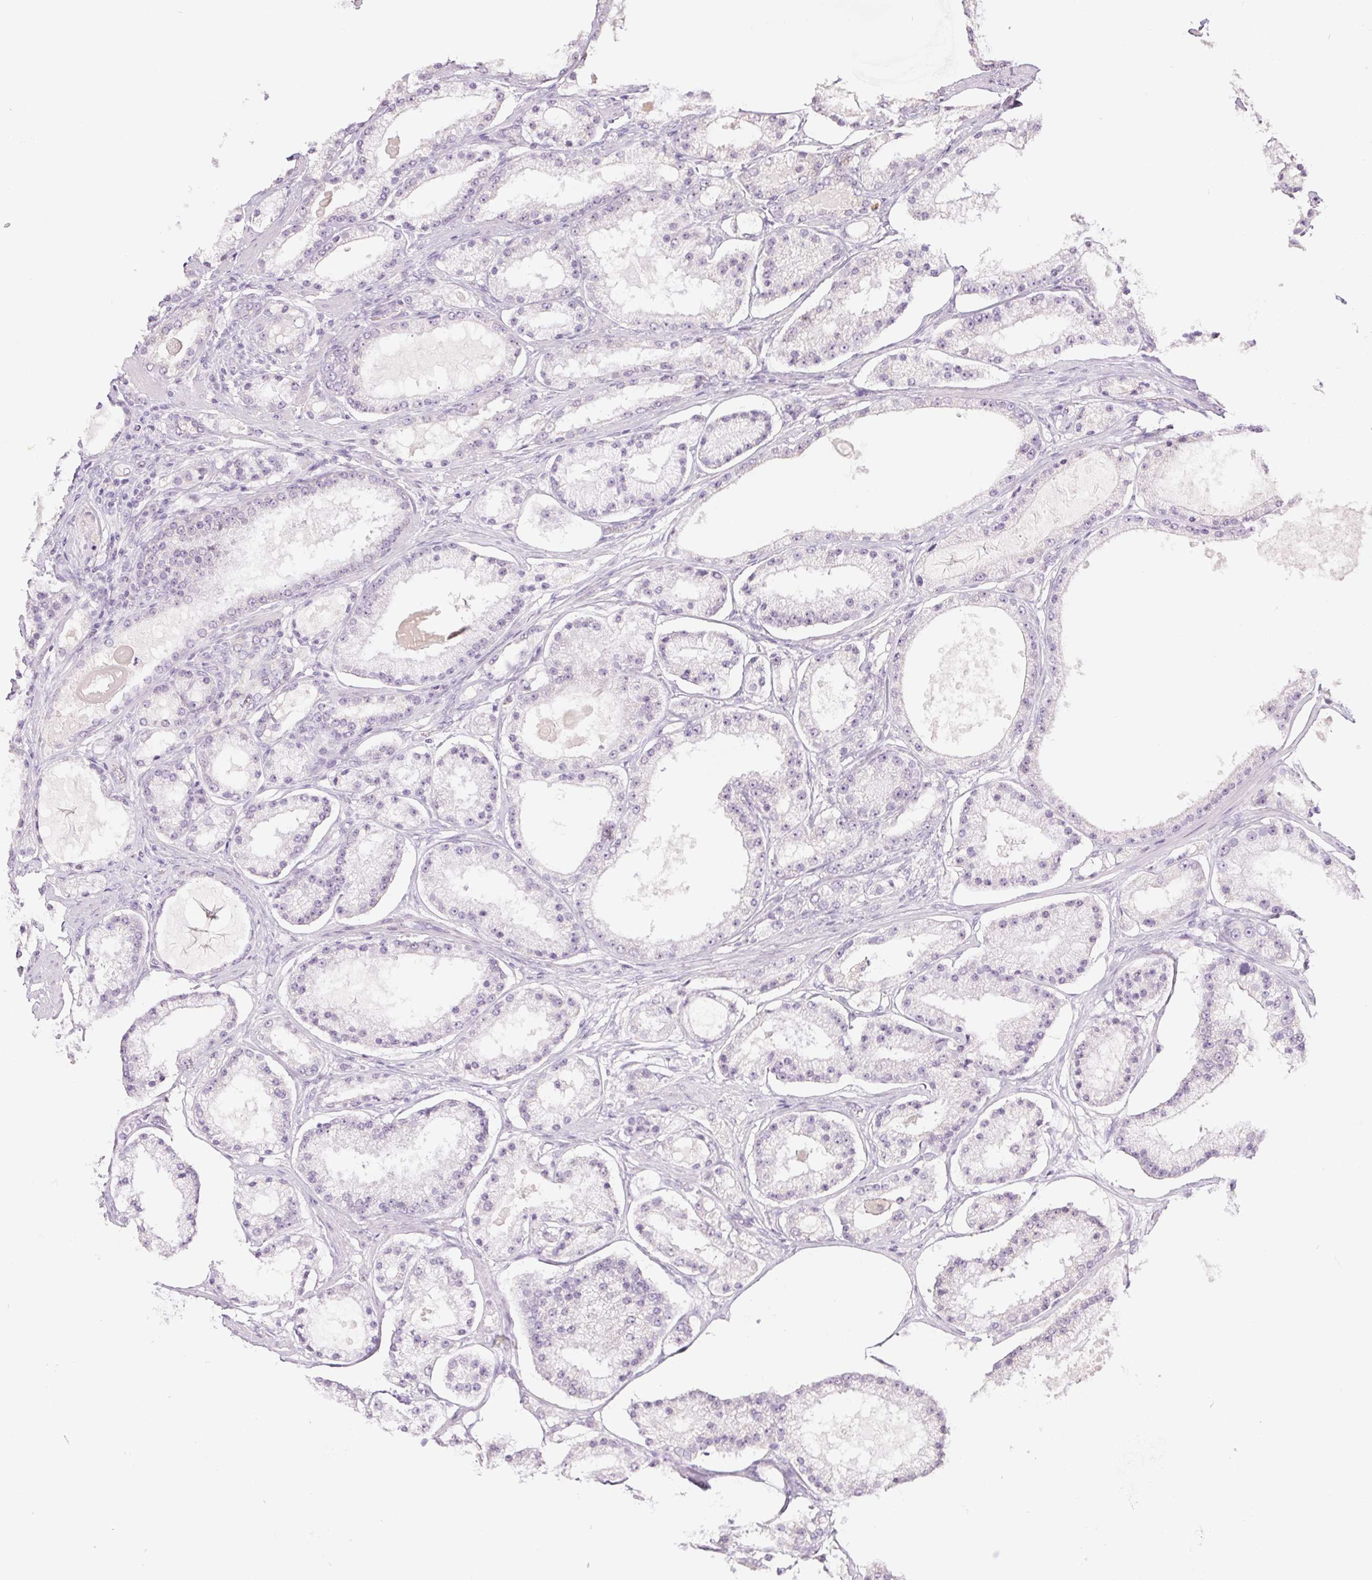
{"staining": {"intensity": "negative", "quantity": "none", "location": "none"}, "tissue": "prostate cancer", "cell_type": "Tumor cells", "image_type": "cancer", "snomed": [{"axis": "morphology", "description": "Adenocarcinoma, Low grade"}, {"axis": "topography", "description": "Prostate"}], "caption": "Immunohistochemistry image of prostate cancer stained for a protein (brown), which exhibits no staining in tumor cells.", "gene": "CTCFL", "patient": {"sex": "male", "age": 57}}